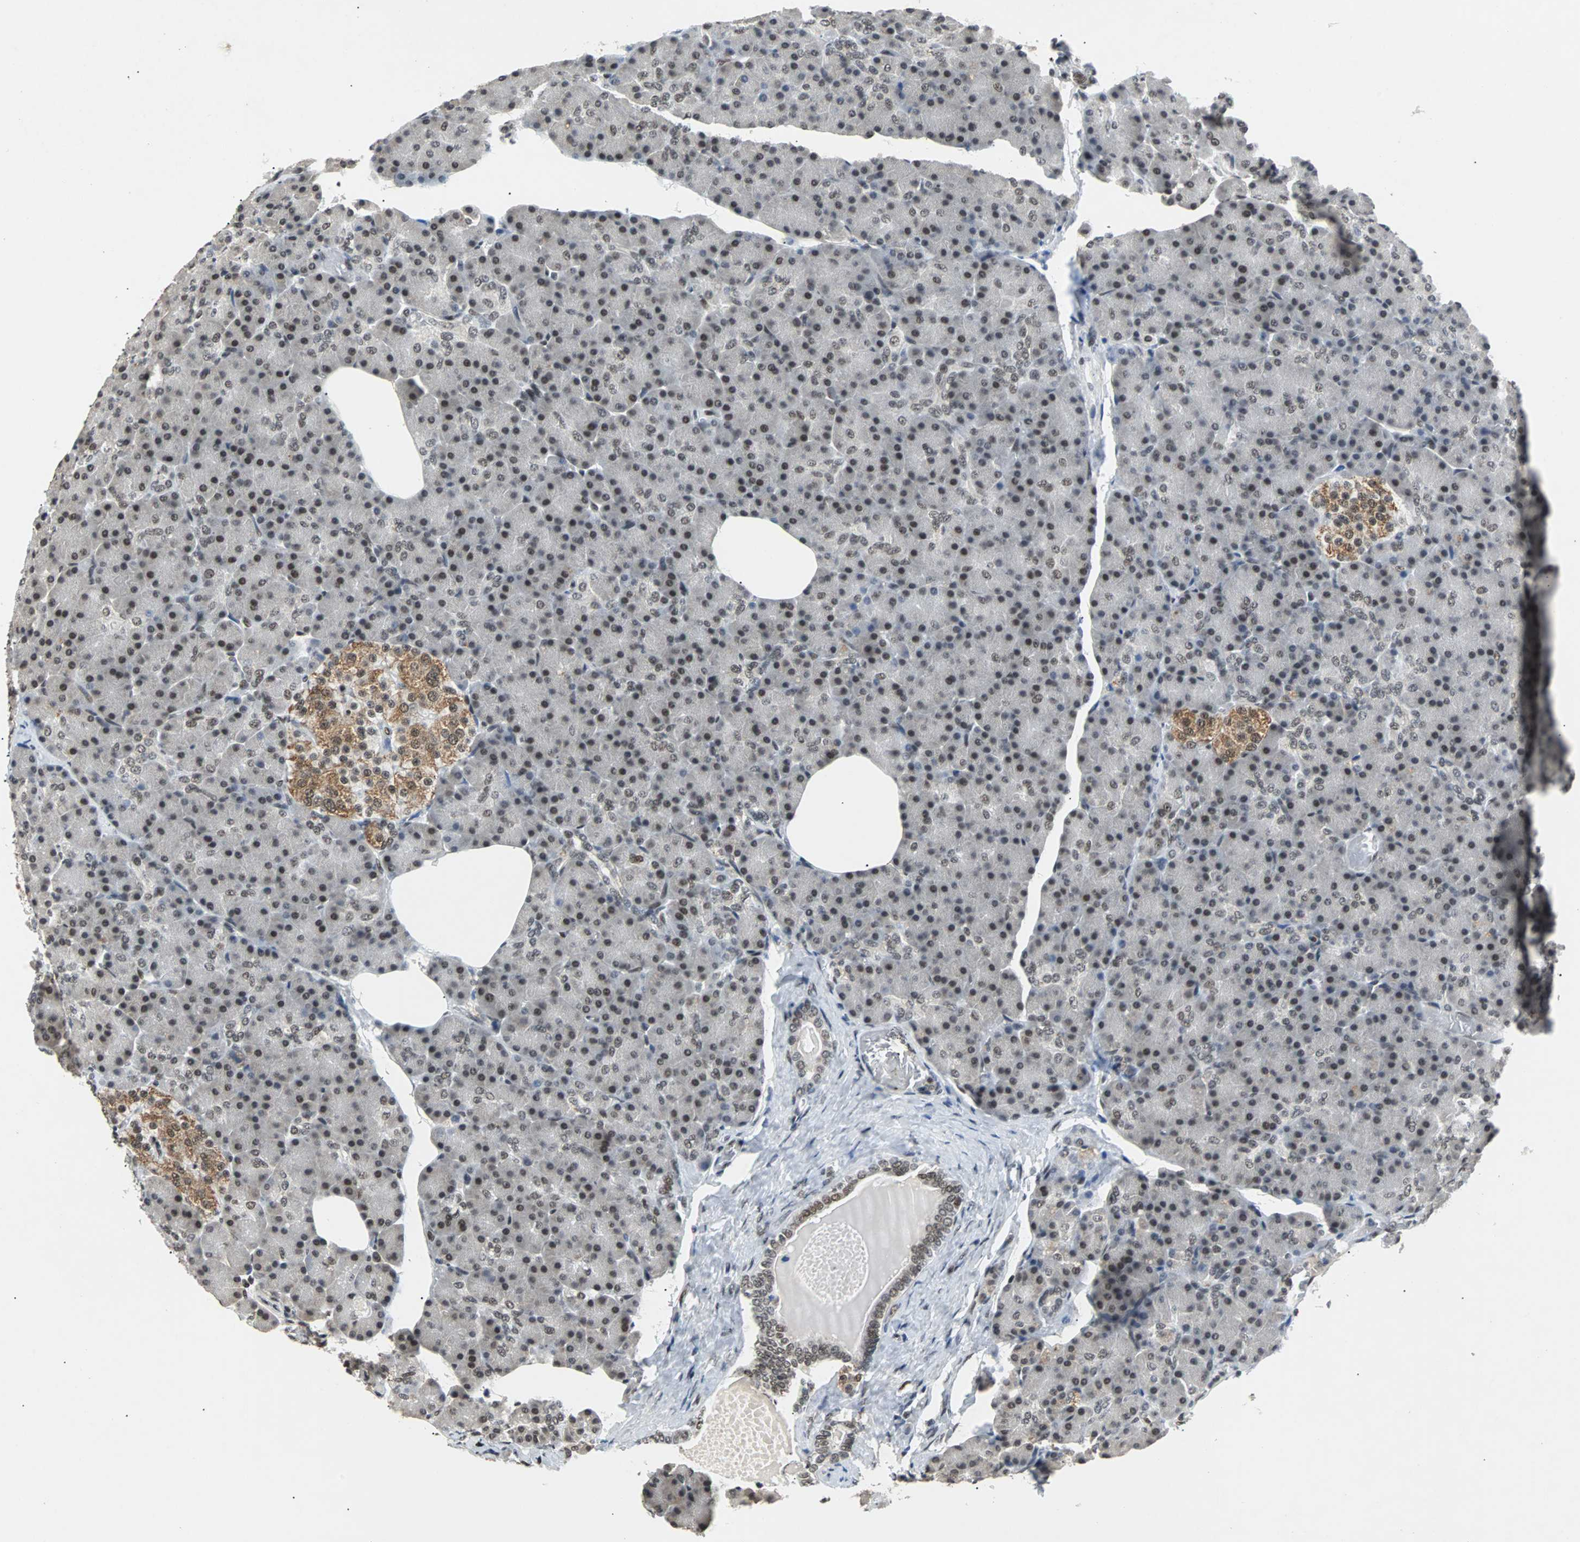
{"staining": {"intensity": "weak", "quantity": "25%-75%", "location": "nuclear"}, "tissue": "pancreas", "cell_type": "Exocrine glandular cells", "image_type": "normal", "snomed": [{"axis": "morphology", "description": "Normal tissue, NOS"}, {"axis": "topography", "description": "Pancreas"}], "caption": "Immunohistochemistry (IHC) (DAB) staining of normal pancreas reveals weak nuclear protein staining in about 25%-75% of exocrine glandular cells.", "gene": "GATAD2A", "patient": {"sex": "female", "age": 43}}